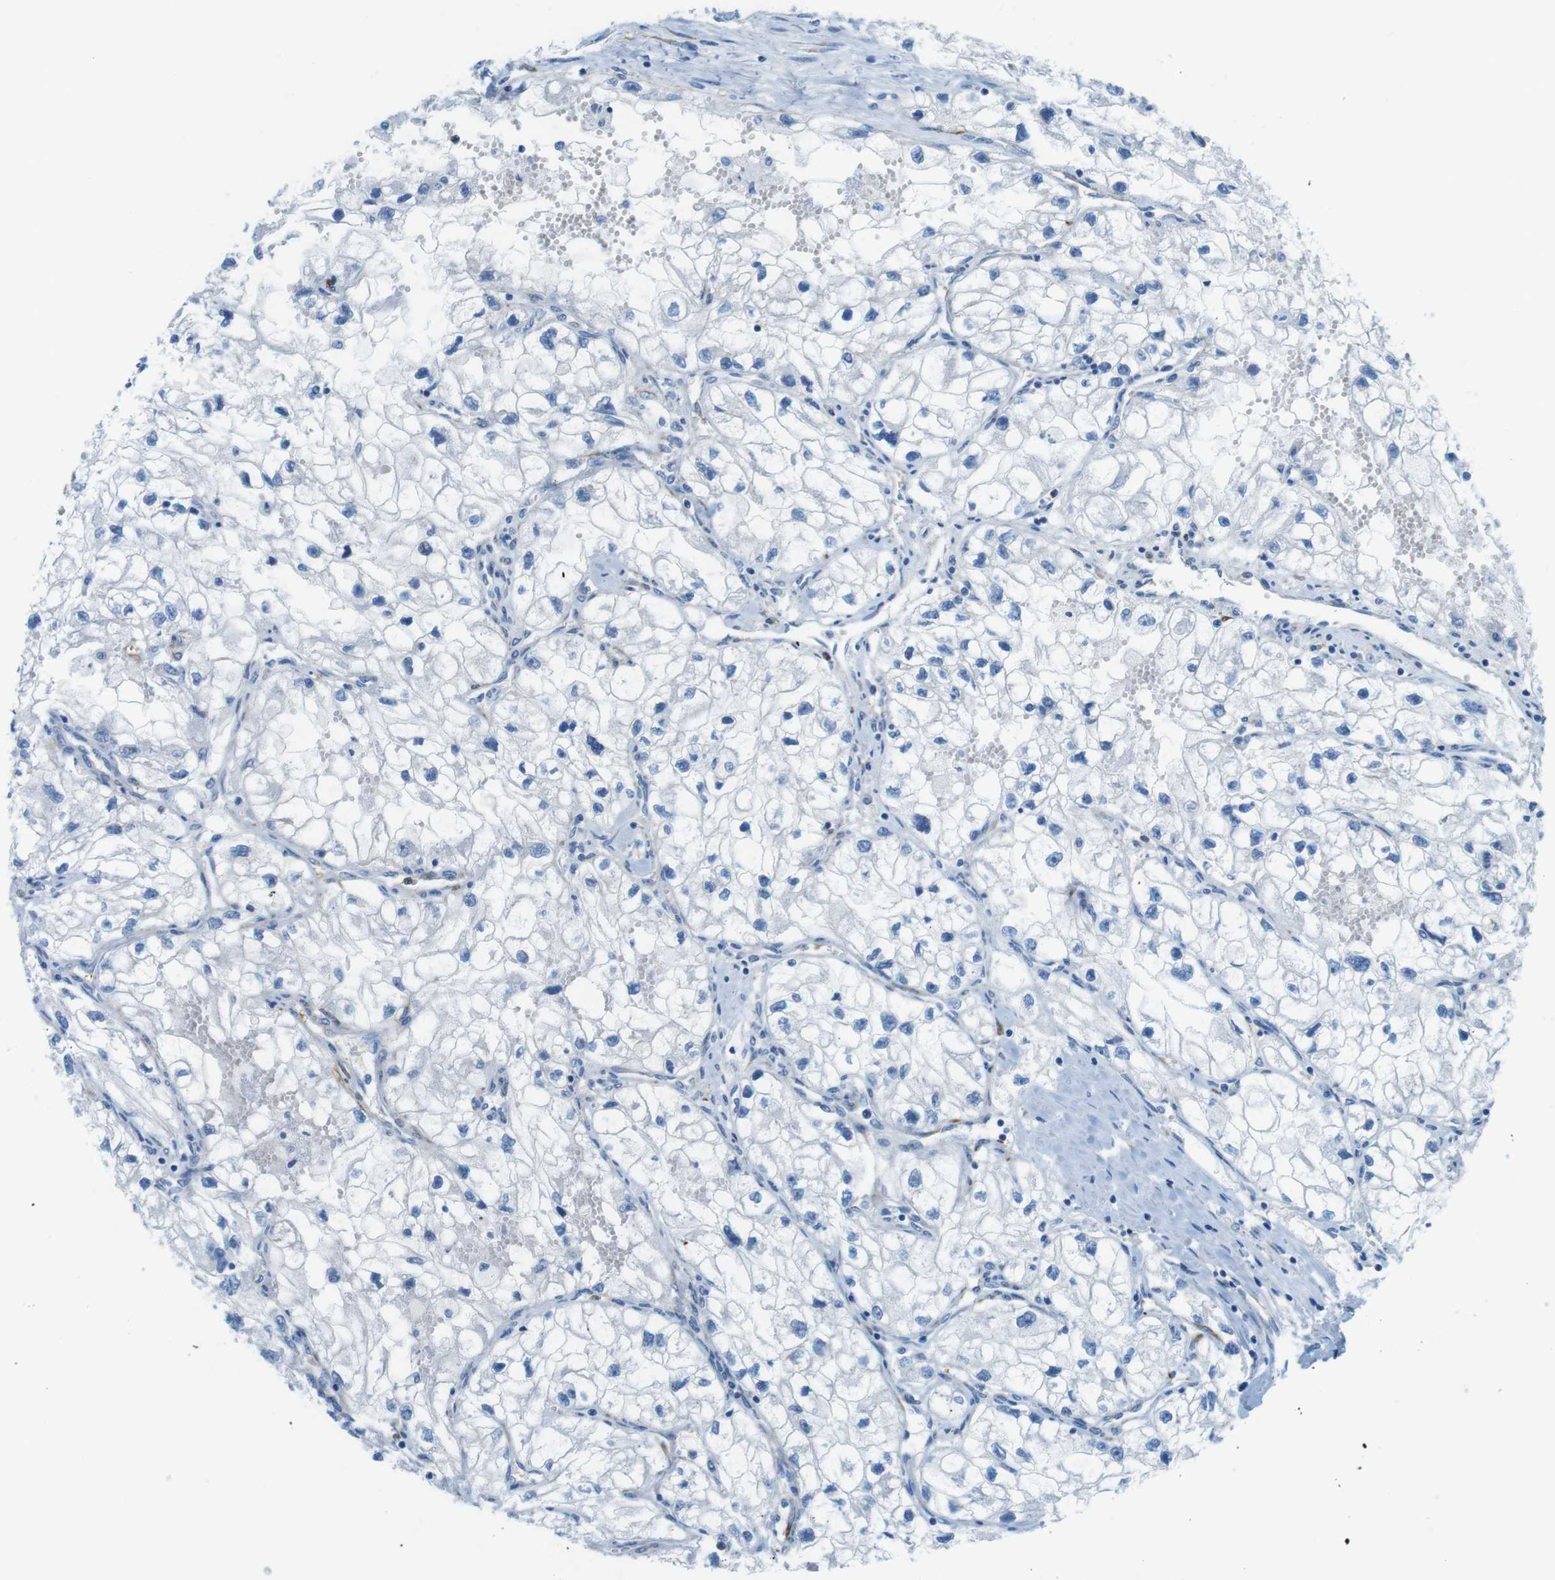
{"staining": {"intensity": "negative", "quantity": "none", "location": "none"}, "tissue": "renal cancer", "cell_type": "Tumor cells", "image_type": "cancer", "snomed": [{"axis": "morphology", "description": "Adenocarcinoma, NOS"}, {"axis": "topography", "description": "Kidney"}], "caption": "IHC photomicrograph of human renal cancer (adenocarcinoma) stained for a protein (brown), which reveals no positivity in tumor cells.", "gene": "EMP2", "patient": {"sex": "female", "age": 70}}